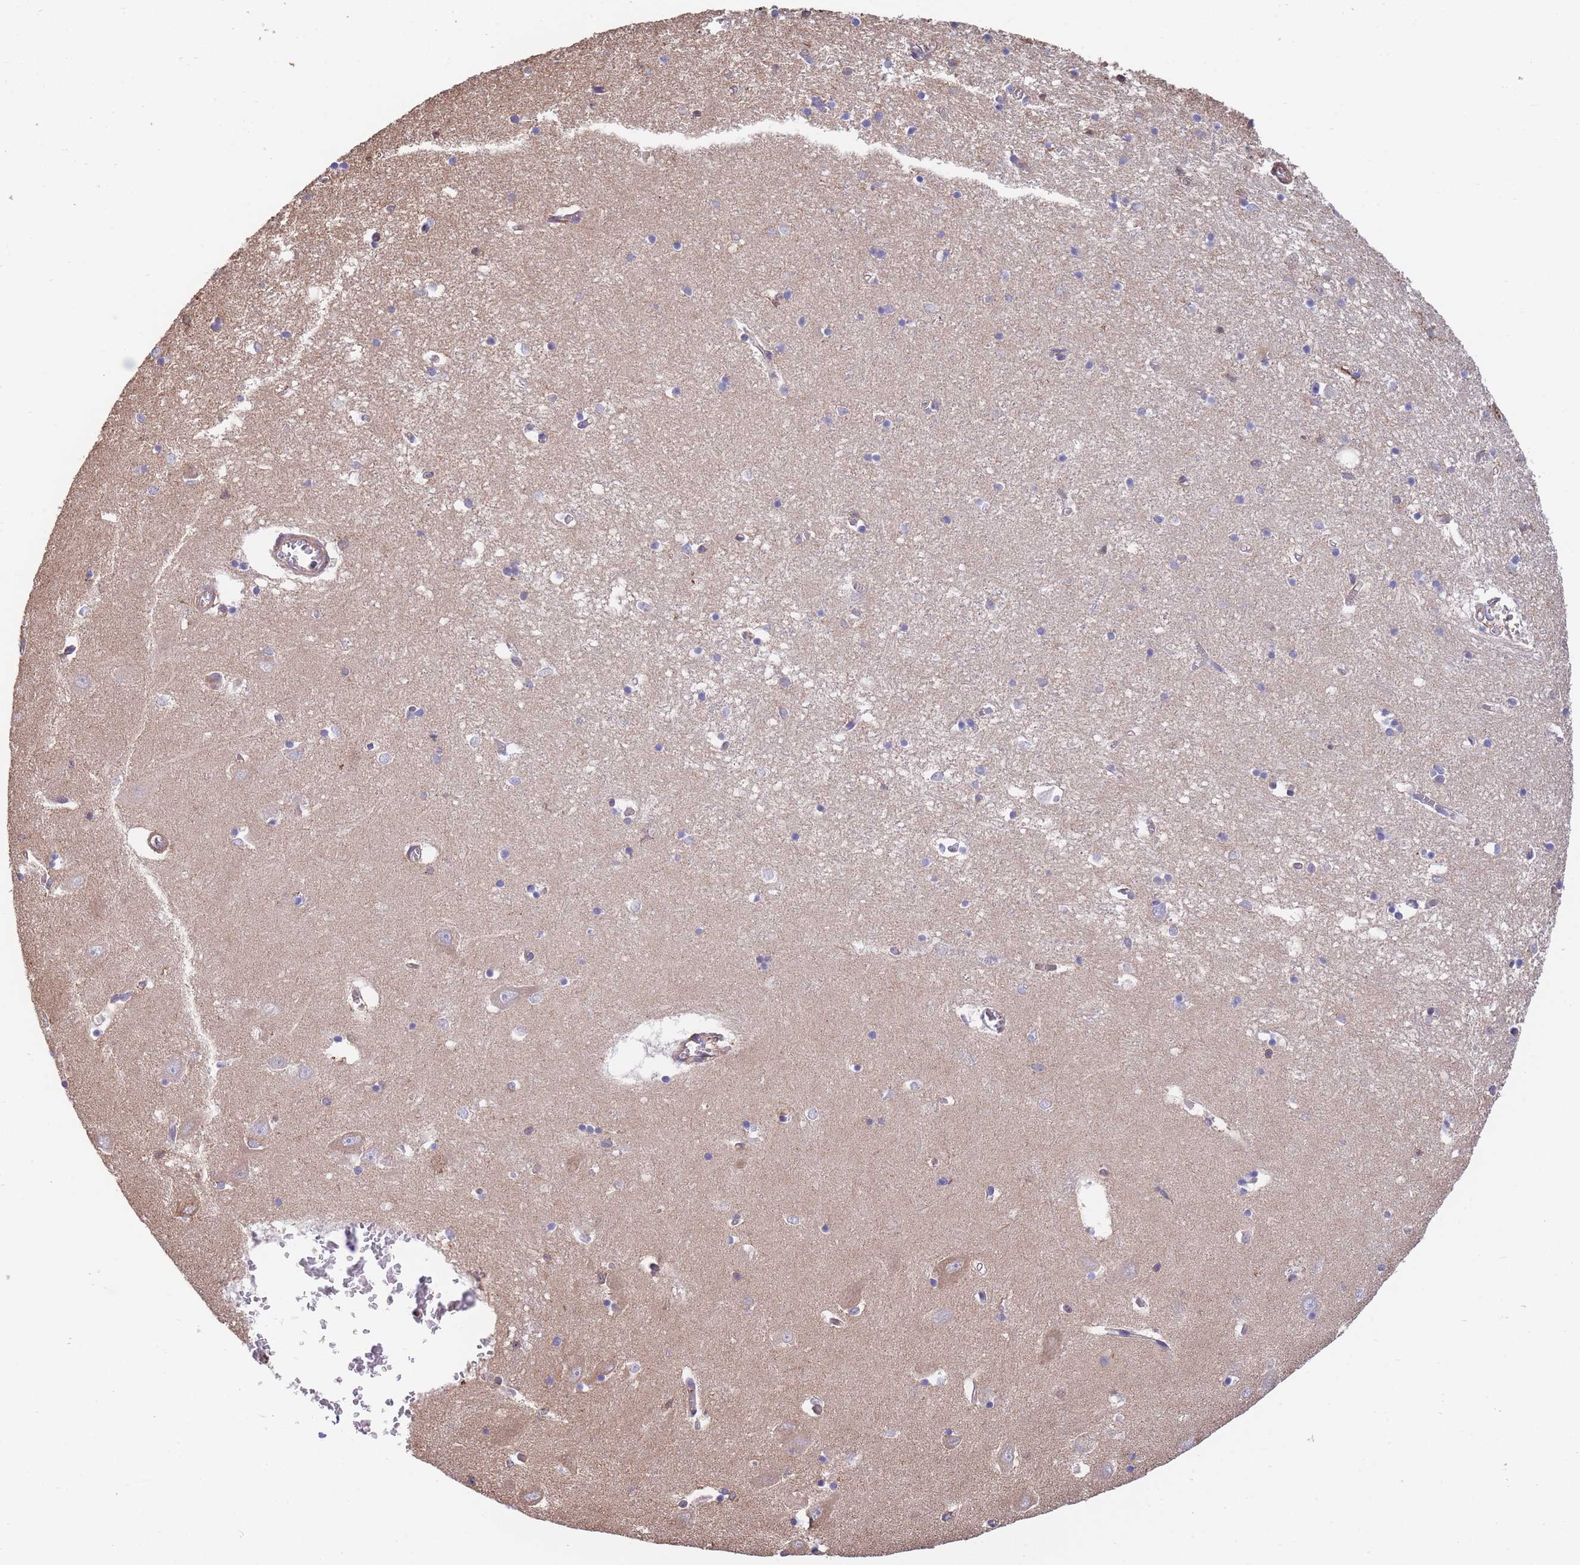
{"staining": {"intensity": "negative", "quantity": "none", "location": "none"}, "tissue": "hippocampus", "cell_type": "Glial cells", "image_type": "normal", "snomed": [{"axis": "morphology", "description": "Normal tissue, NOS"}, {"axis": "topography", "description": "Hippocampus"}], "caption": "A micrograph of human hippocampus is negative for staining in glial cells. (DAB IHC visualized using brightfield microscopy, high magnification).", "gene": "LRRN4CL", "patient": {"sex": "male", "age": 70}}